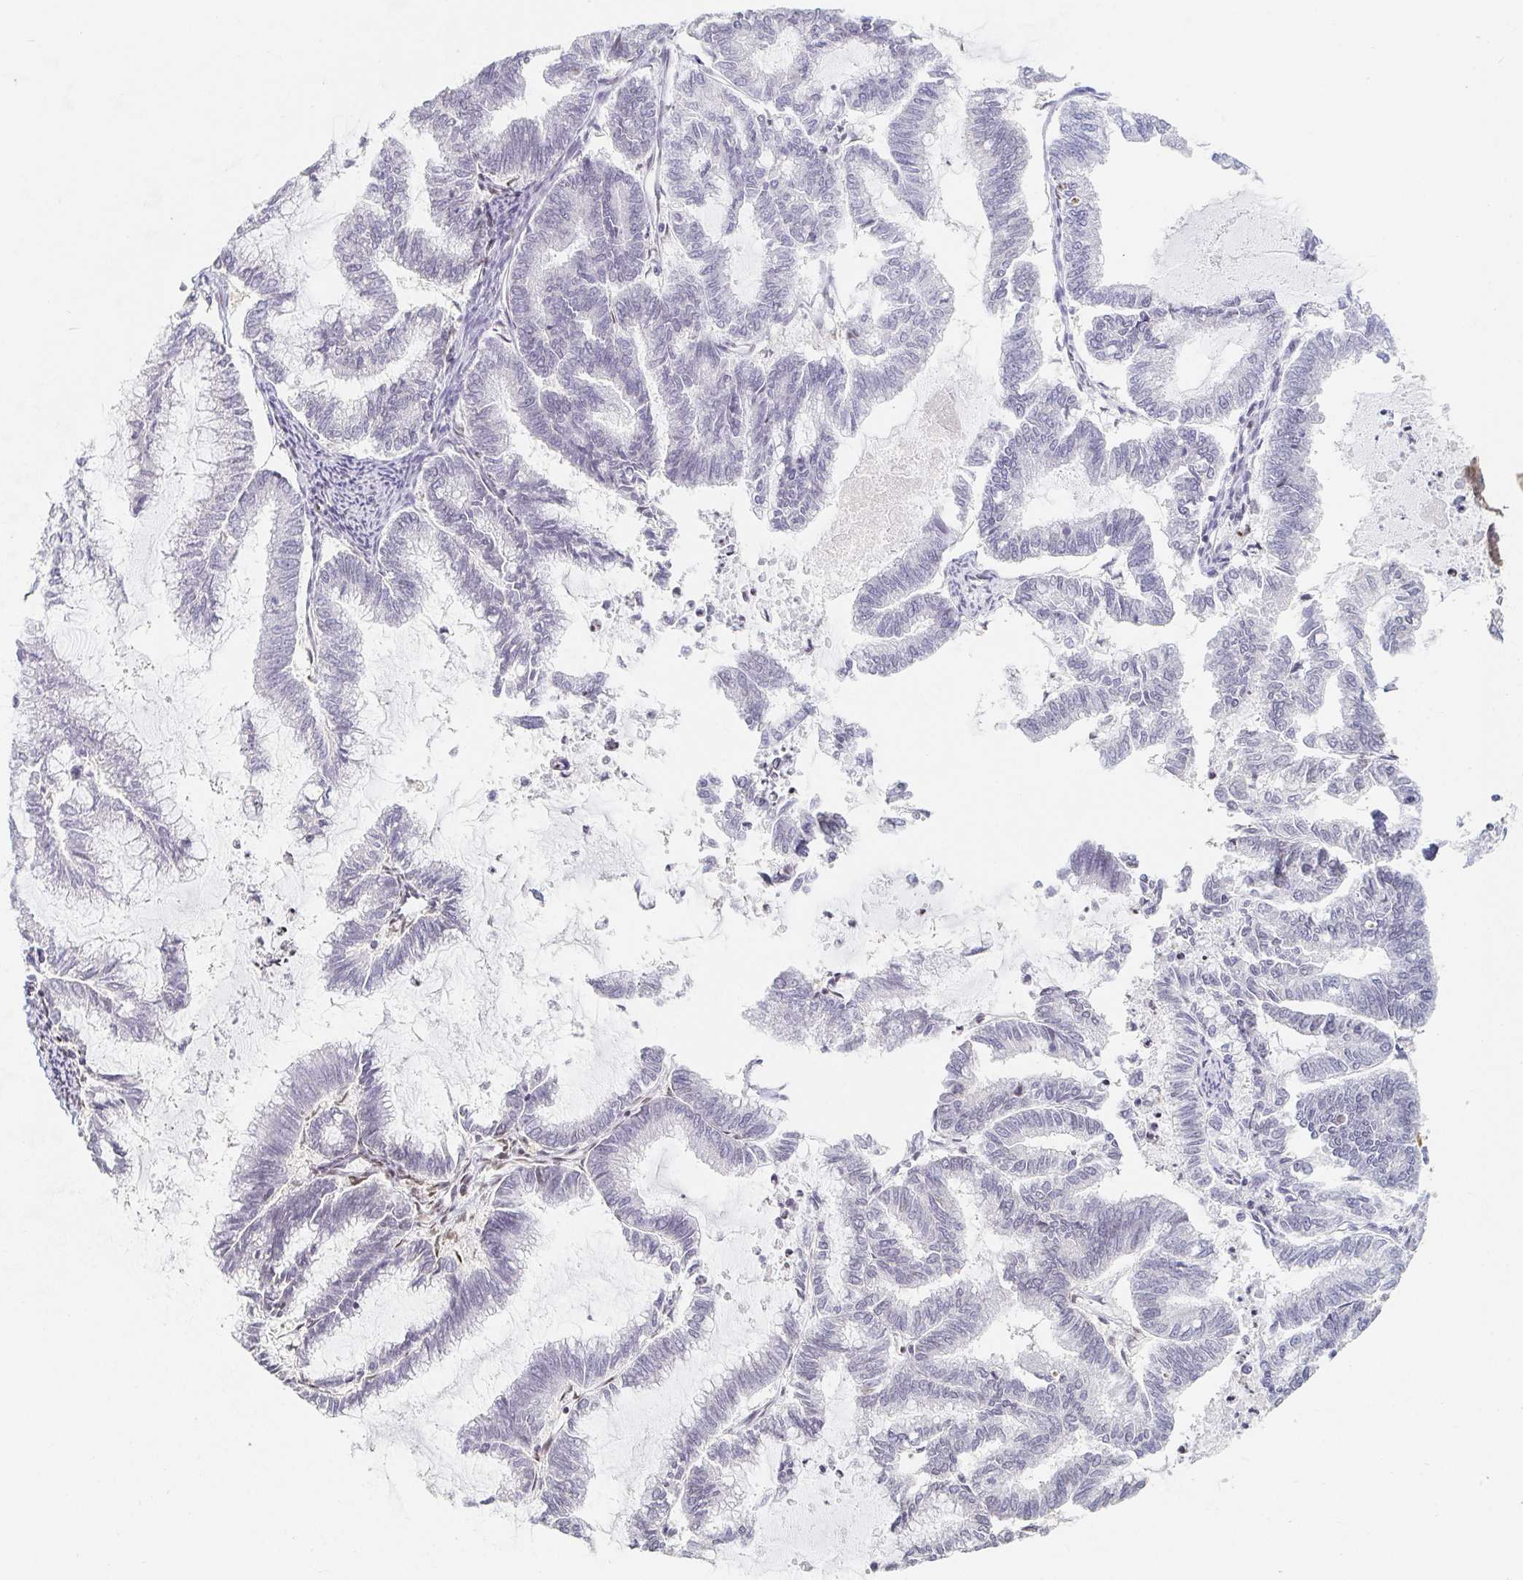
{"staining": {"intensity": "negative", "quantity": "none", "location": "none"}, "tissue": "endometrial cancer", "cell_type": "Tumor cells", "image_type": "cancer", "snomed": [{"axis": "morphology", "description": "Adenocarcinoma, NOS"}, {"axis": "topography", "description": "Endometrium"}], "caption": "DAB immunohistochemical staining of endometrial cancer (adenocarcinoma) shows no significant staining in tumor cells. (DAB (3,3'-diaminobenzidine) immunohistochemistry (IHC) with hematoxylin counter stain).", "gene": "NME9", "patient": {"sex": "female", "age": 79}}